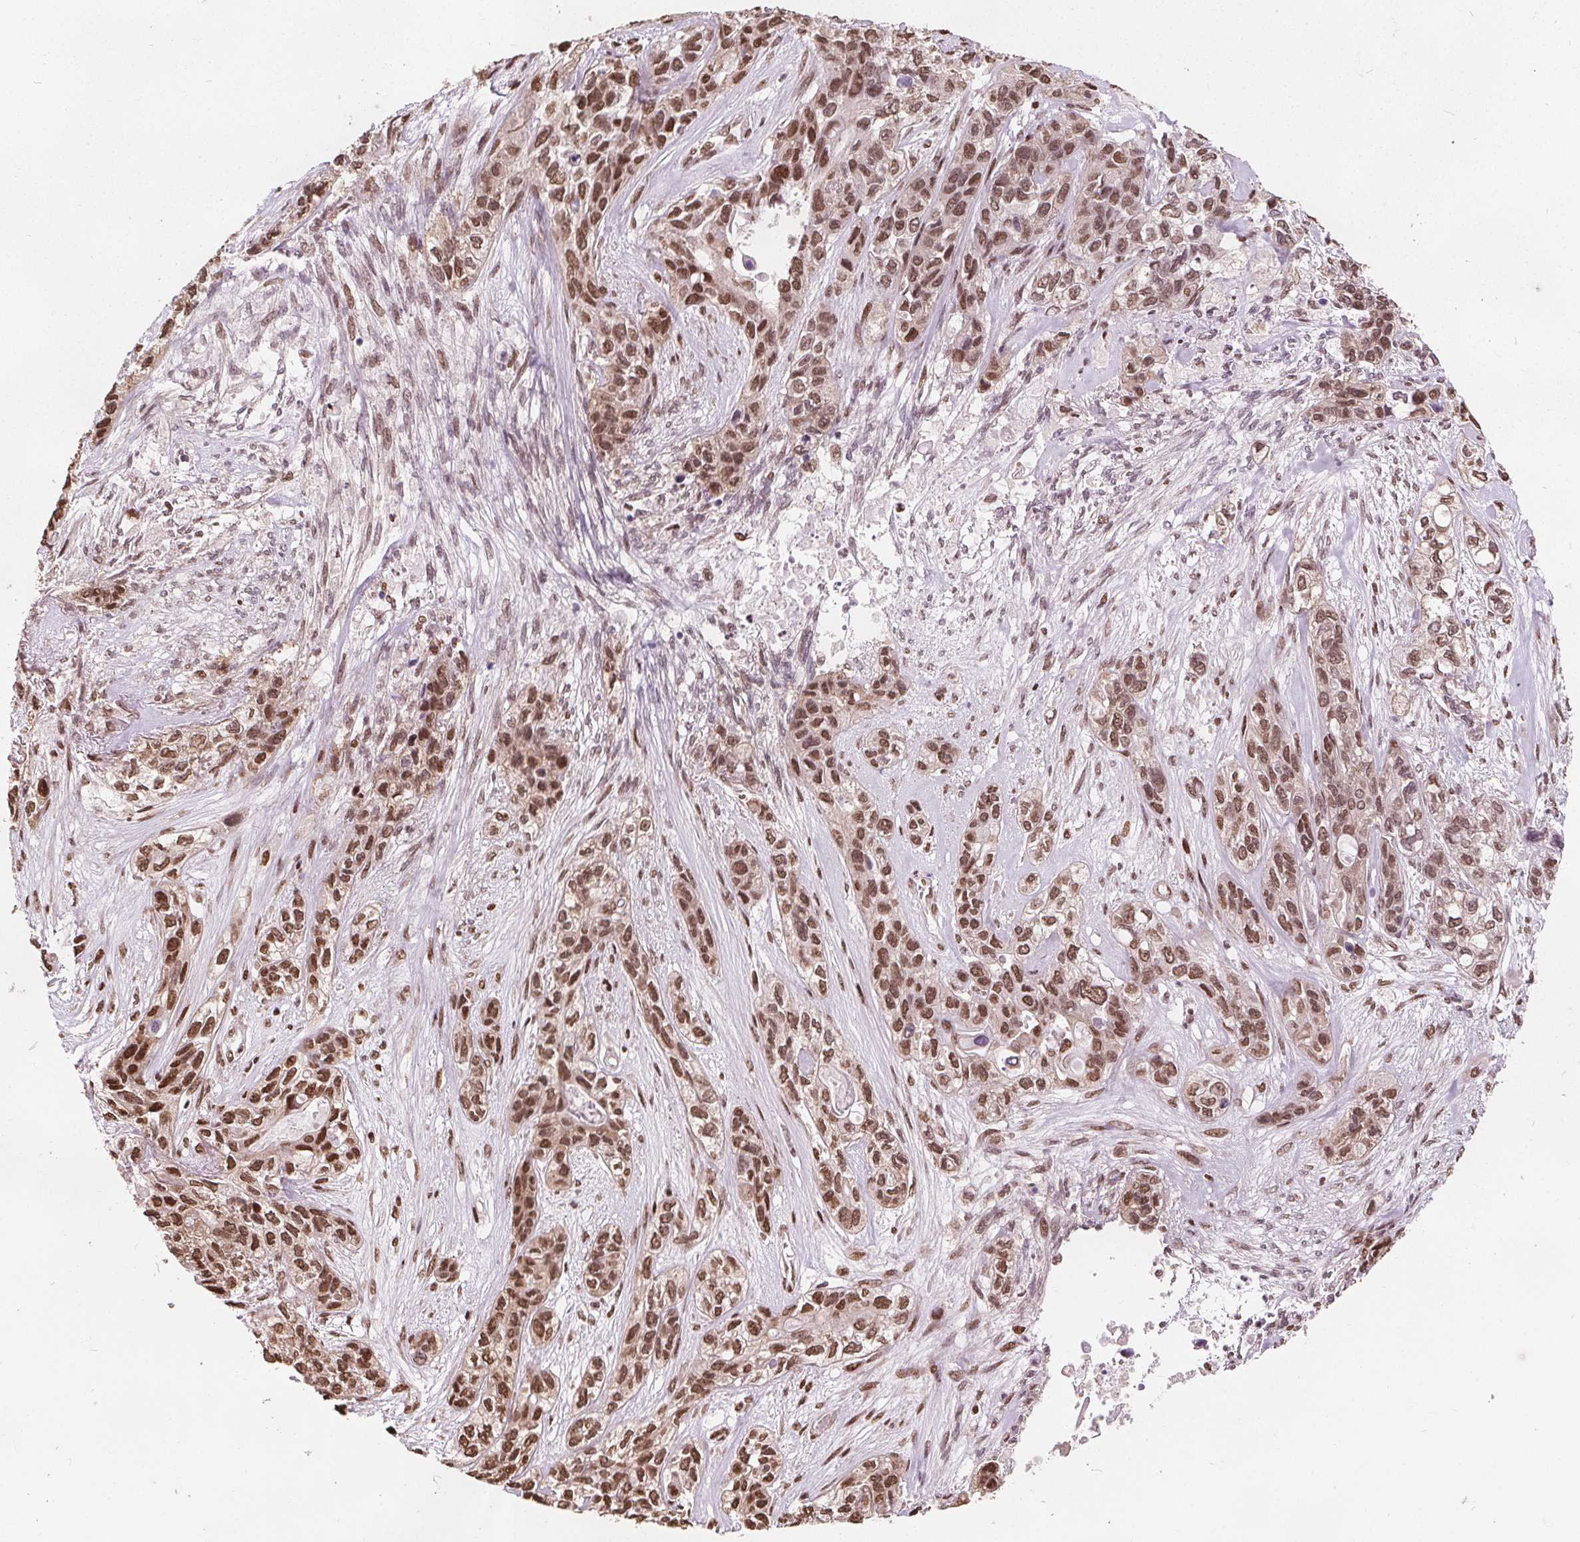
{"staining": {"intensity": "moderate", "quantity": ">75%", "location": "nuclear"}, "tissue": "lung cancer", "cell_type": "Tumor cells", "image_type": "cancer", "snomed": [{"axis": "morphology", "description": "Squamous cell carcinoma, NOS"}, {"axis": "topography", "description": "Lung"}], "caption": "Immunohistochemistry (IHC) photomicrograph of neoplastic tissue: lung cancer stained using immunohistochemistry demonstrates medium levels of moderate protein expression localized specifically in the nuclear of tumor cells, appearing as a nuclear brown color.", "gene": "ISLR2", "patient": {"sex": "female", "age": 70}}